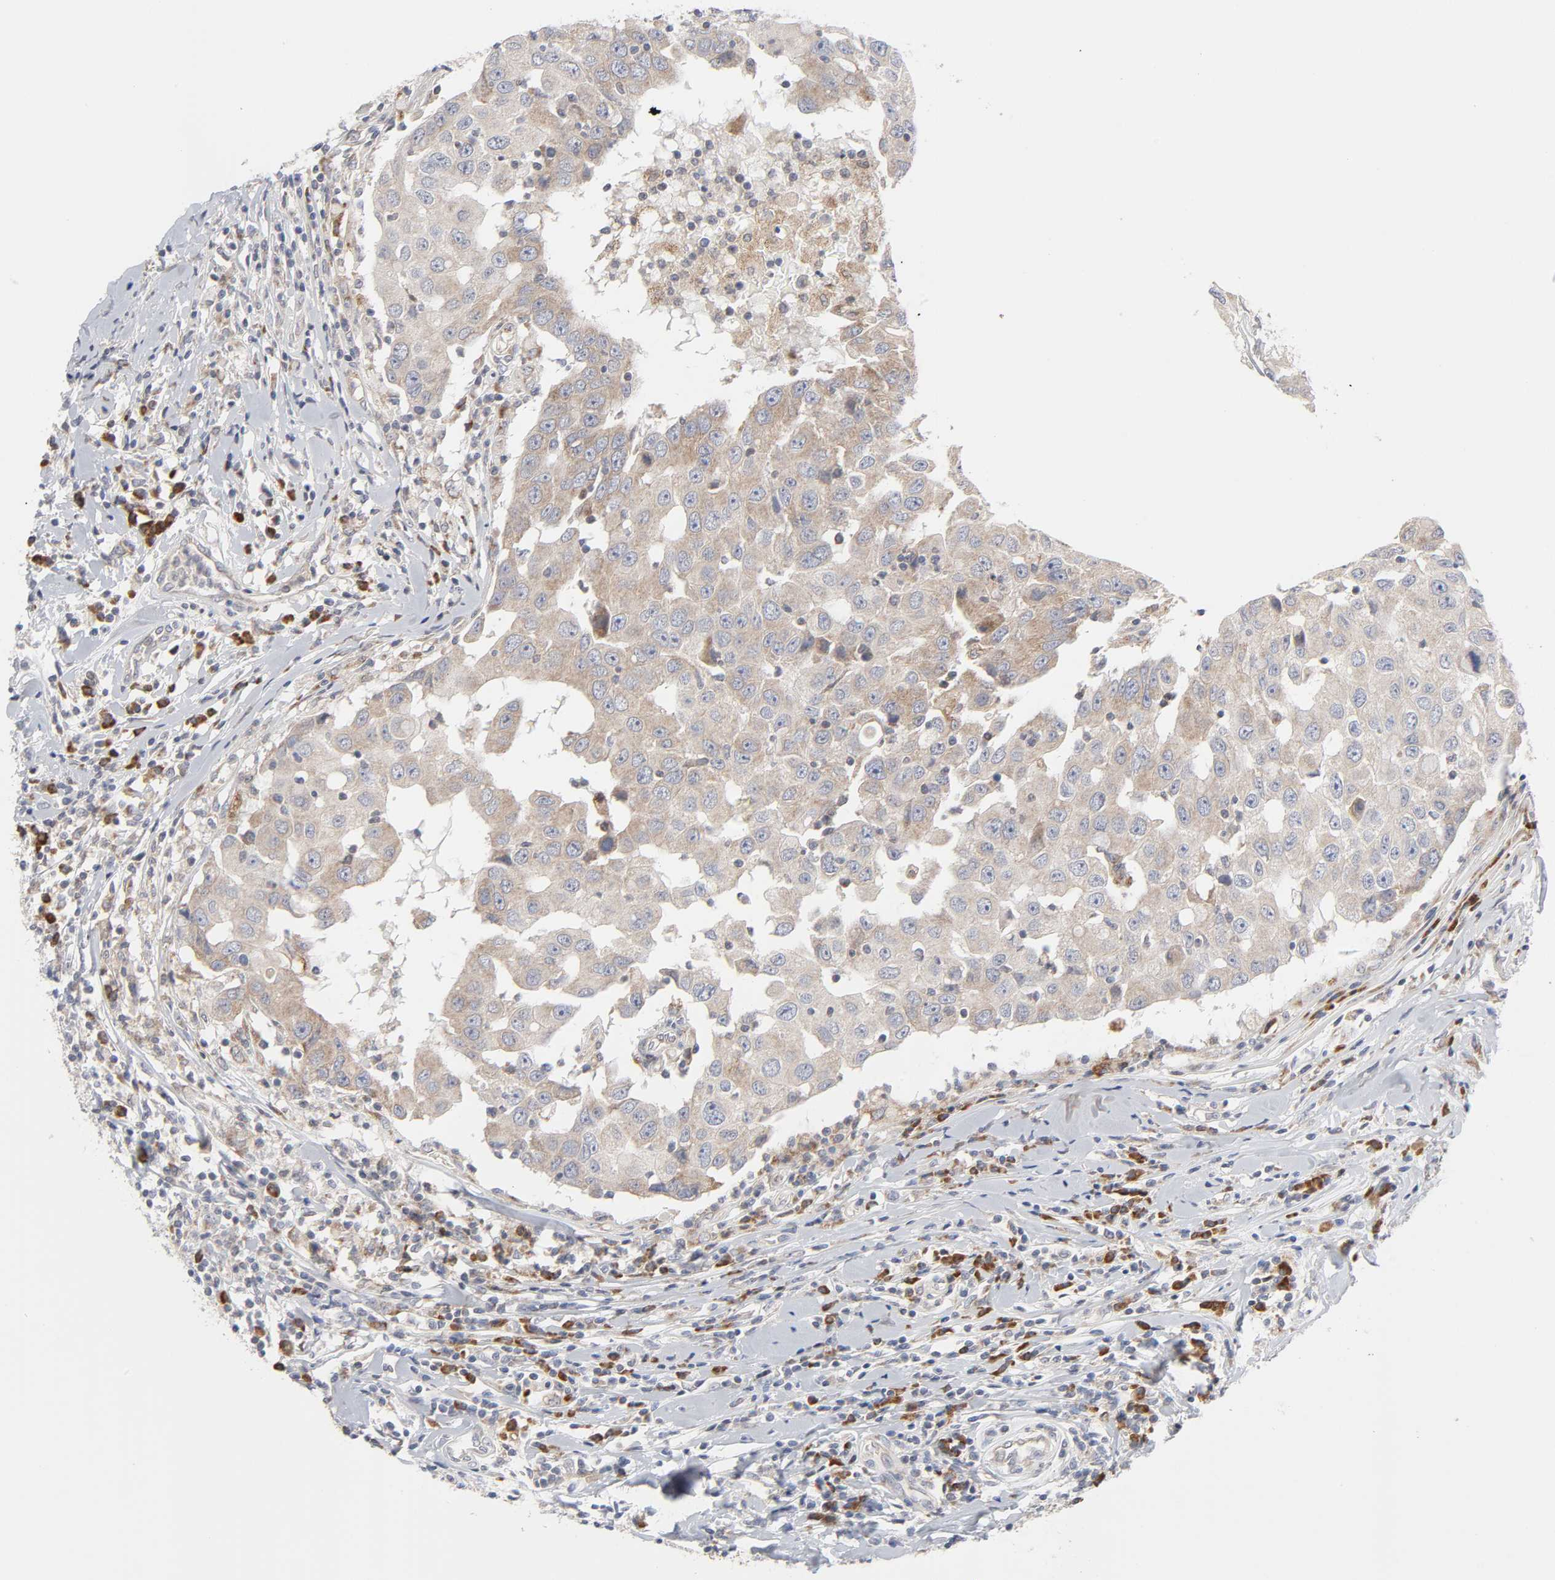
{"staining": {"intensity": "weak", "quantity": ">75%", "location": "cytoplasmic/membranous"}, "tissue": "breast cancer", "cell_type": "Tumor cells", "image_type": "cancer", "snomed": [{"axis": "morphology", "description": "Duct carcinoma"}, {"axis": "topography", "description": "Breast"}], "caption": "Immunohistochemistry (IHC) photomicrograph of human intraductal carcinoma (breast) stained for a protein (brown), which demonstrates low levels of weak cytoplasmic/membranous expression in approximately >75% of tumor cells.", "gene": "IL4R", "patient": {"sex": "female", "age": 27}}